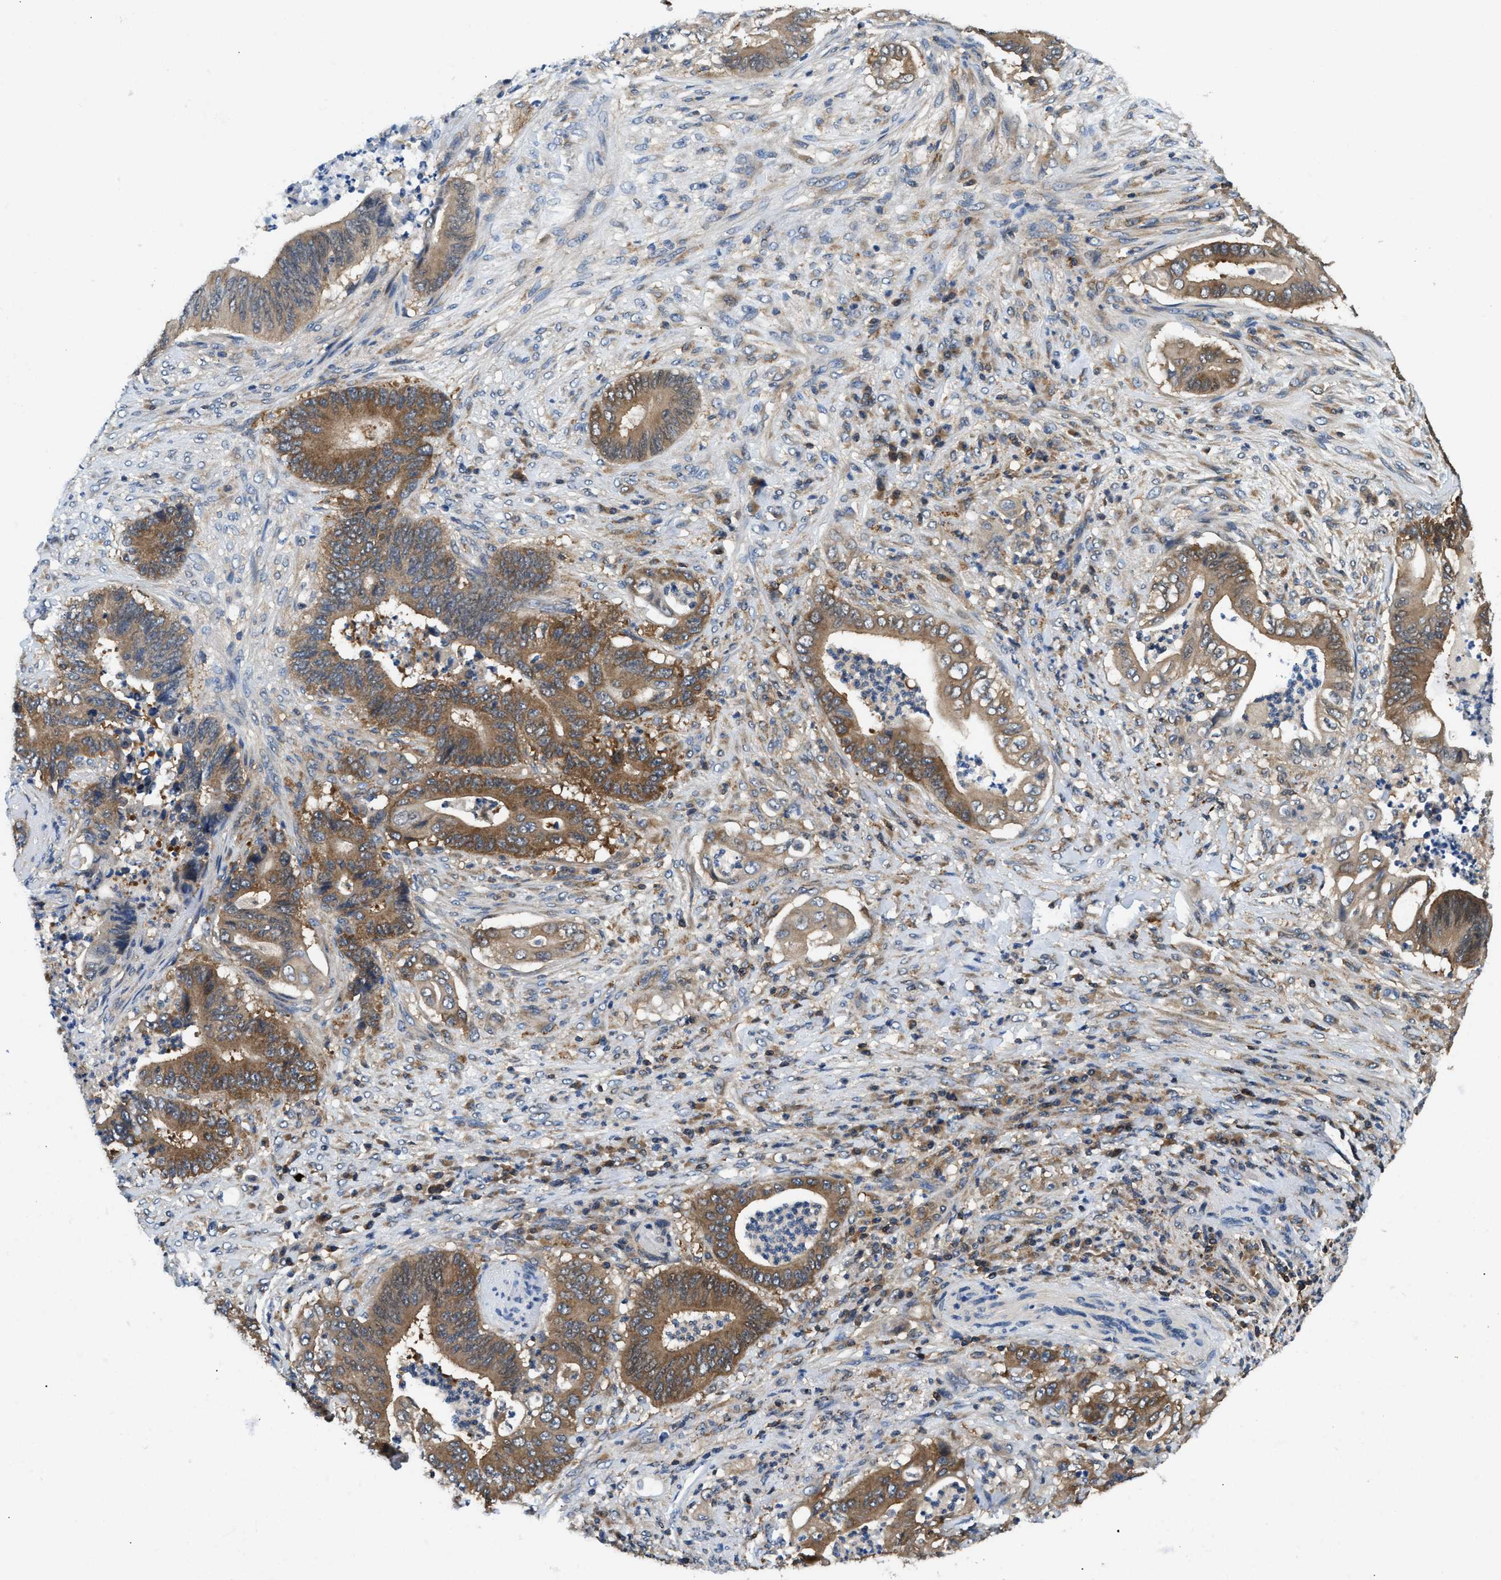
{"staining": {"intensity": "moderate", "quantity": ">75%", "location": "cytoplasmic/membranous"}, "tissue": "stomach cancer", "cell_type": "Tumor cells", "image_type": "cancer", "snomed": [{"axis": "morphology", "description": "Adenocarcinoma, NOS"}, {"axis": "topography", "description": "Stomach"}], "caption": "About >75% of tumor cells in human stomach cancer show moderate cytoplasmic/membranous protein expression as visualized by brown immunohistochemical staining.", "gene": "CCM2", "patient": {"sex": "female", "age": 73}}